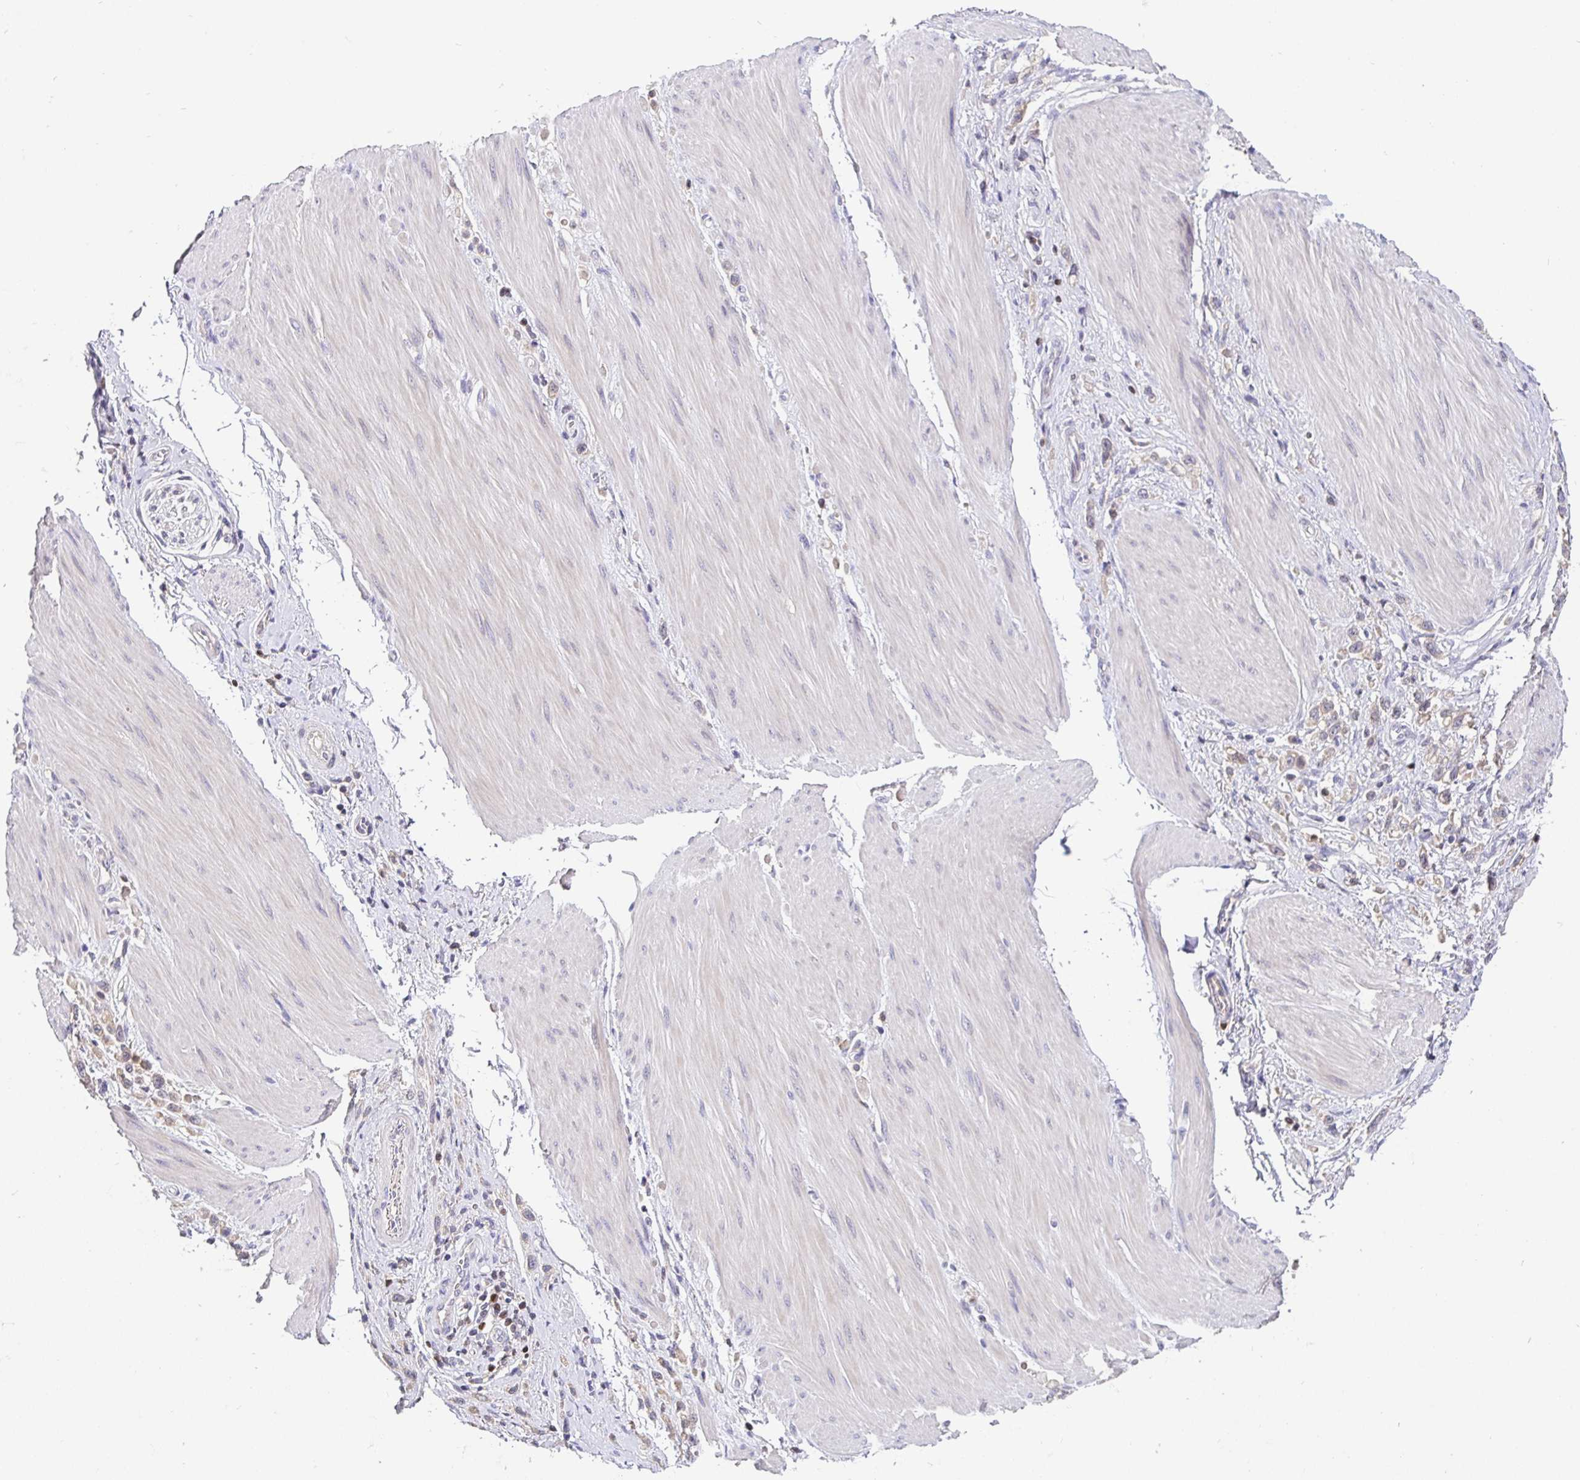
{"staining": {"intensity": "weak", "quantity": "<25%", "location": "cytoplasmic/membranous"}, "tissue": "stomach cancer", "cell_type": "Tumor cells", "image_type": "cancer", "snomed": [{"axis": "morphology", "description": "Adenocarcinoma, NOS"}, {"axis": "topography", "description": "Stomach"}], "caption": "This is an immunohistochemistry histopathology image of human stomach cancer (adenocarcinoma). There is no staining in tumor cells.", "gene": "SATB1", "patient": {"sex": "female", "age": 65}}